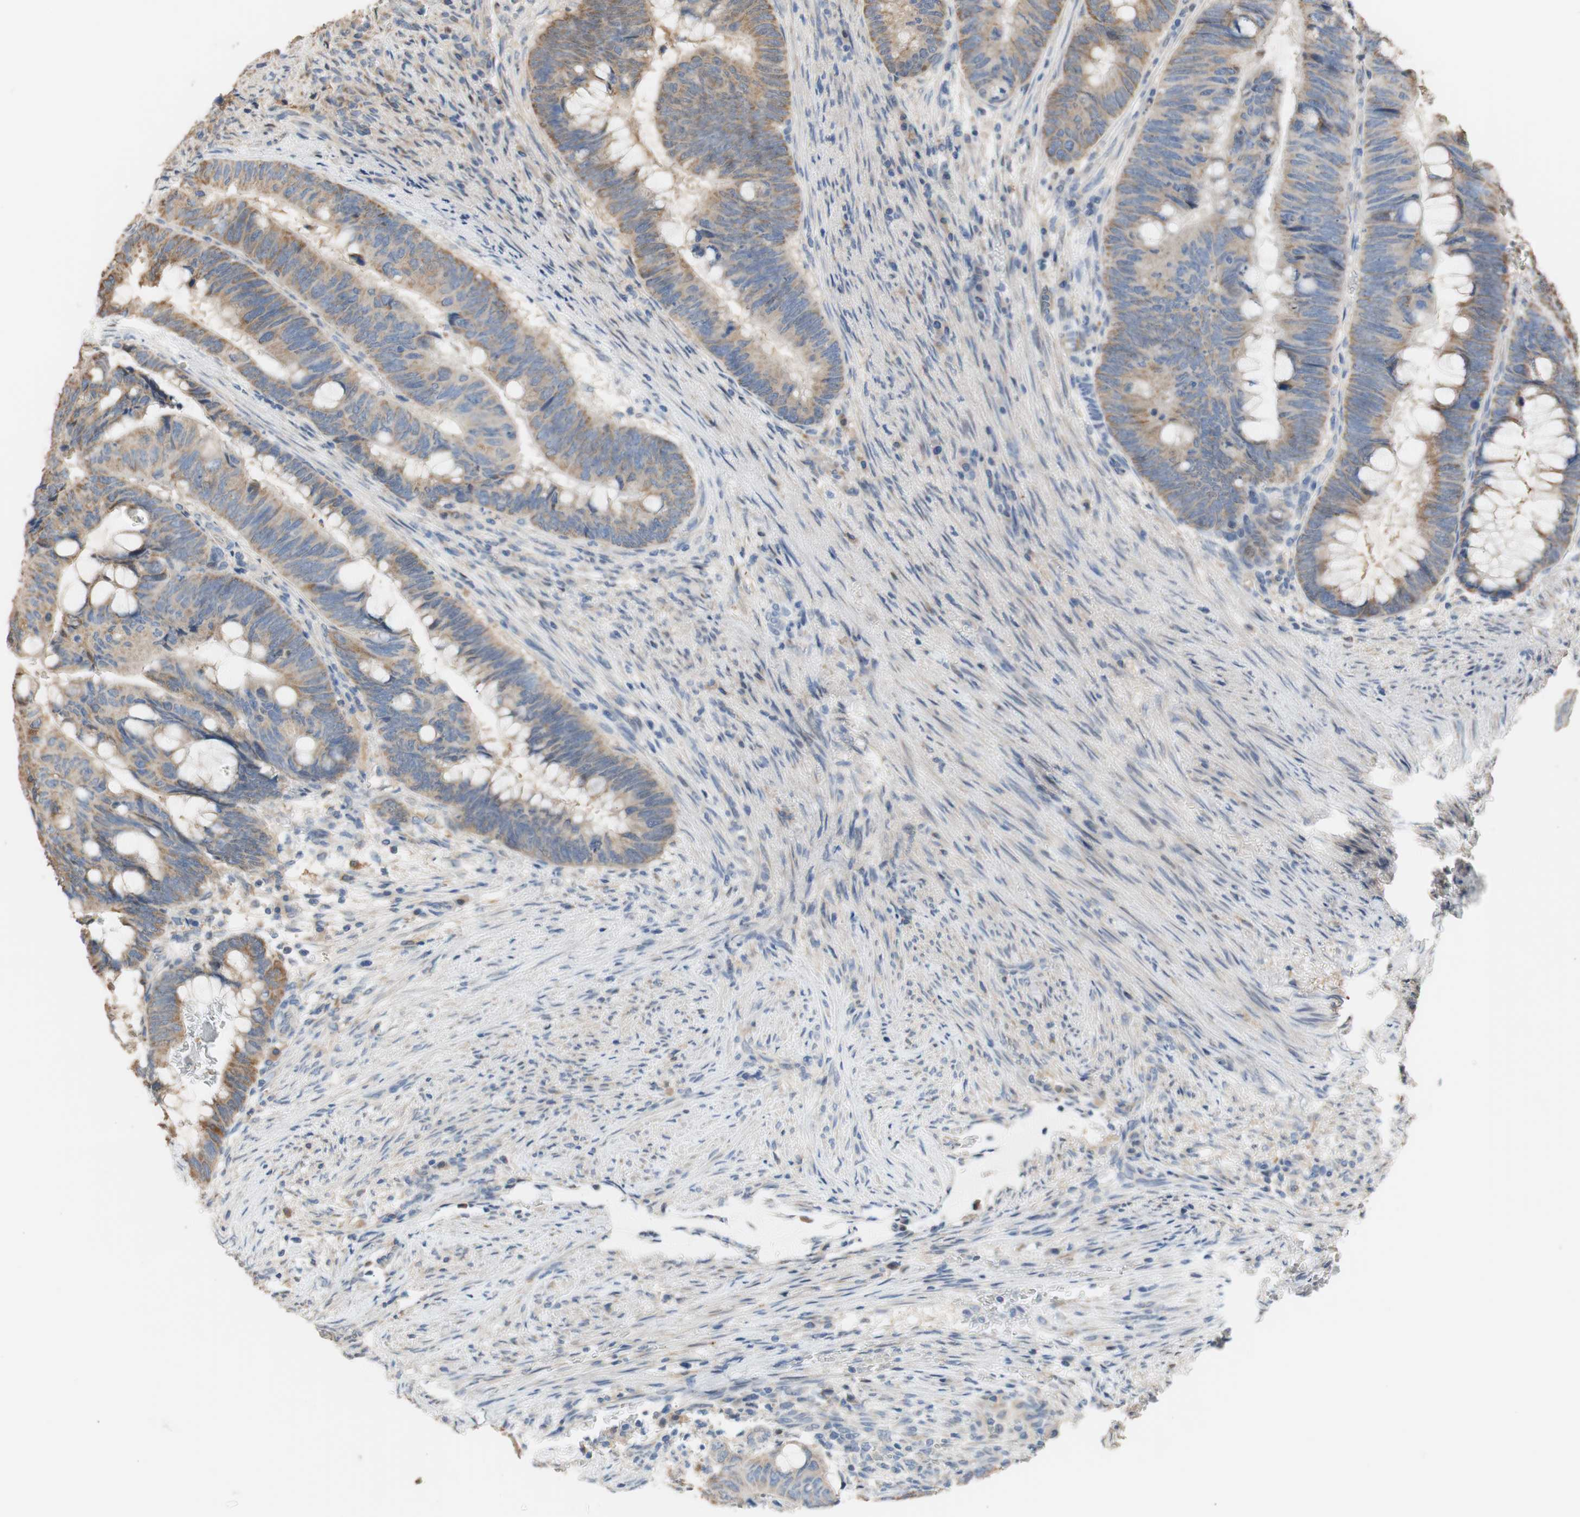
{"staining": {"intensity": "strong", "quantity": "25%-75%", "location": "cytoplasmic/membranous"}, "tissue": "colorectal cancer", "cell_type": "Tumor cells", "image_type": "cancer", "snomed": [{"axis": "morphology", "description": "Normal tissue, NOS"}, {"axis": "morphology", "description": "Adenocarcinoma, NOS"}, {"axis": "topography", "description": "Rectum"}, {"axis": "topography", "description": "Peripheral nerve tissue"}], "caption": "Immunohistochemistry histopathology image of adenocarcinoma (colorectal) stained for a protein (brown), which reveals high levels of strong cytoplasmic/membranous positivity in about 25%-75% of tumor cells.", "gene": "ALDH1A2", "patient": {"sex": "male", "age": 92}}